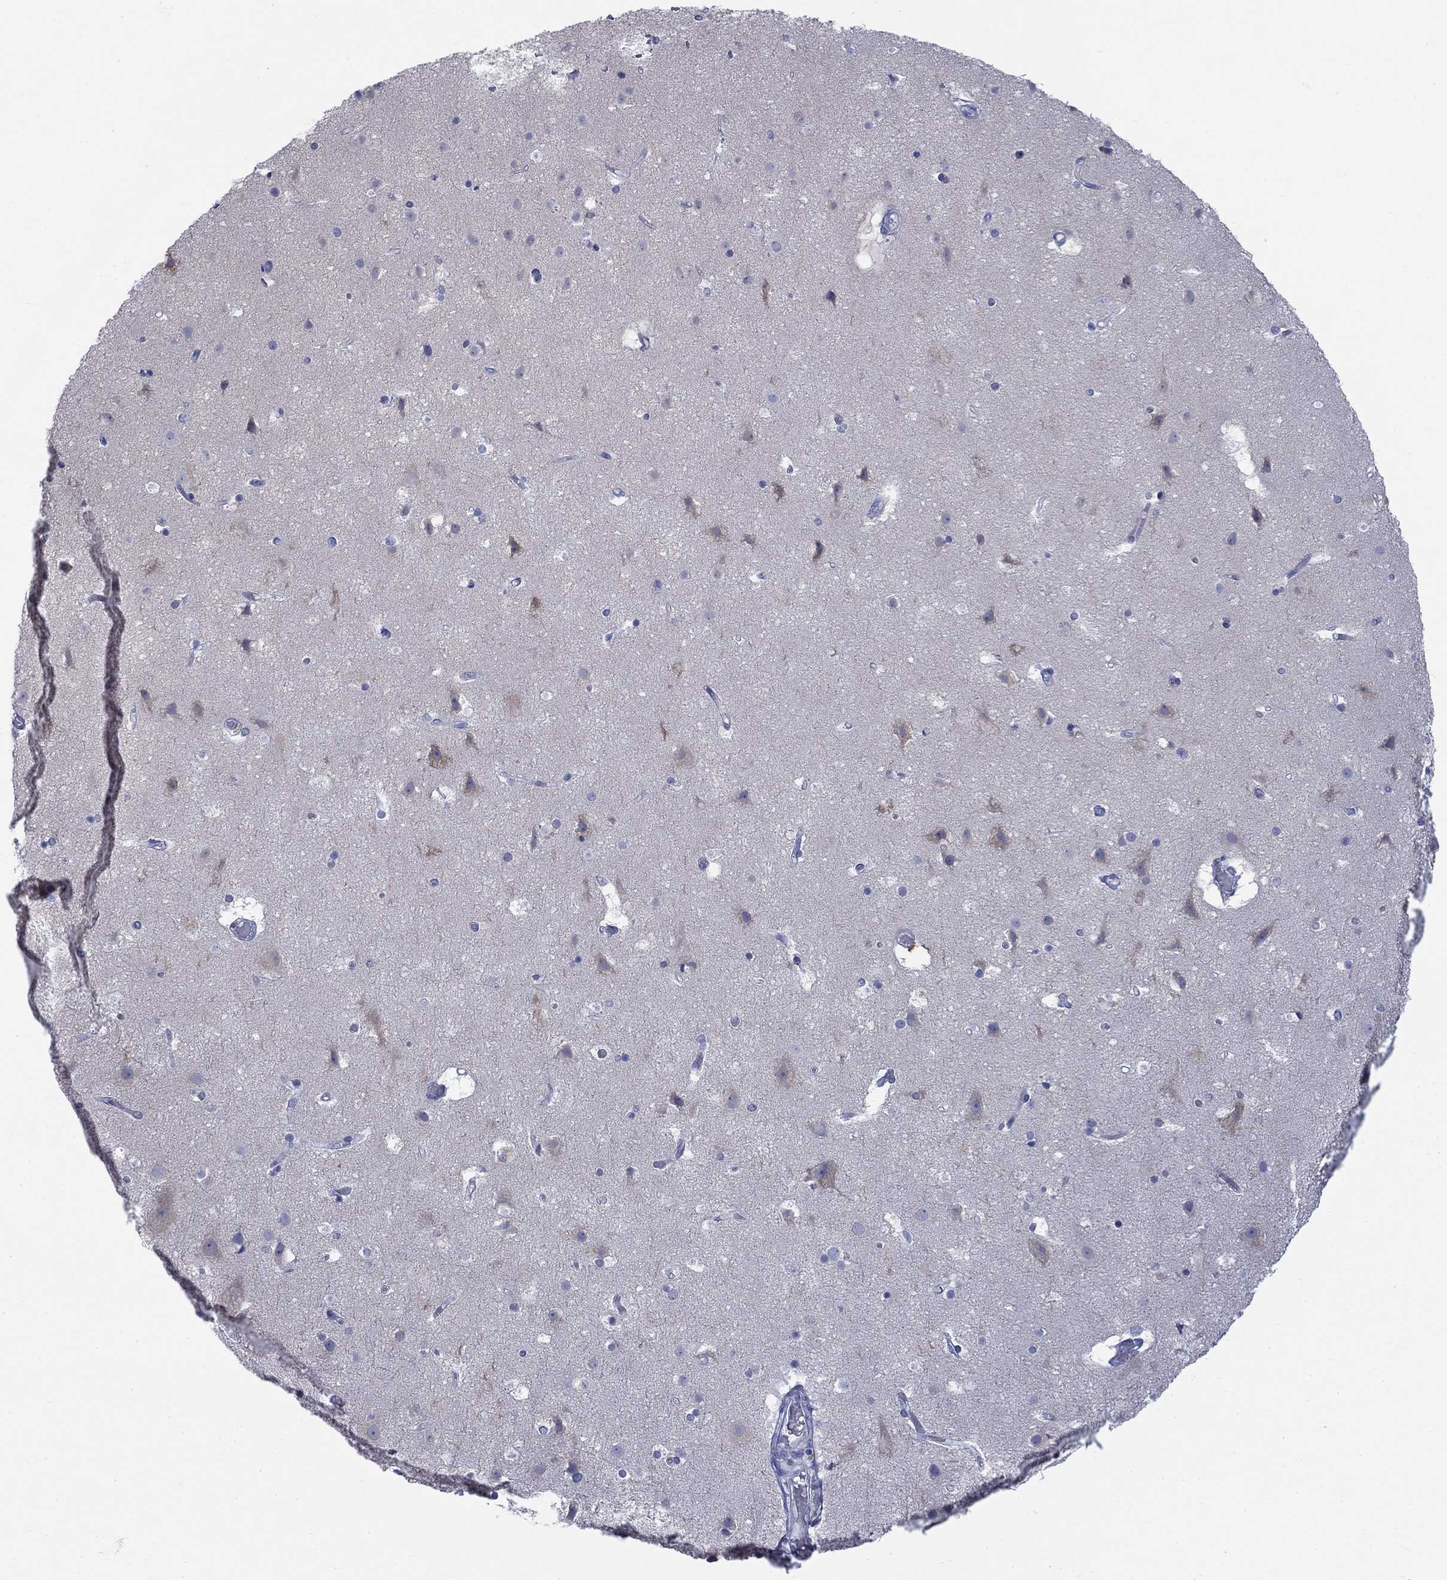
{"staining": {"intensity": "negative", "quantity": "none", "location": "none"}, "tissue": "cerebral cortex", "cell_type": "Endothelial cells", "image_type": "normal", "snomed": [{"axis": "morphology", "description": "Normal tissue, NOS"}, {"axis": "topography", "description": "Cerebral cortex"}], "caption": "There is no significant staining in endothelial cells of cerebral cortex. (Brightfield microscopy of DAB (3,3'-diaminobenzidine) IHC at high magnification).", "gene": "IGF2BP3", "patient": {"sex": "female", "age": 52}}